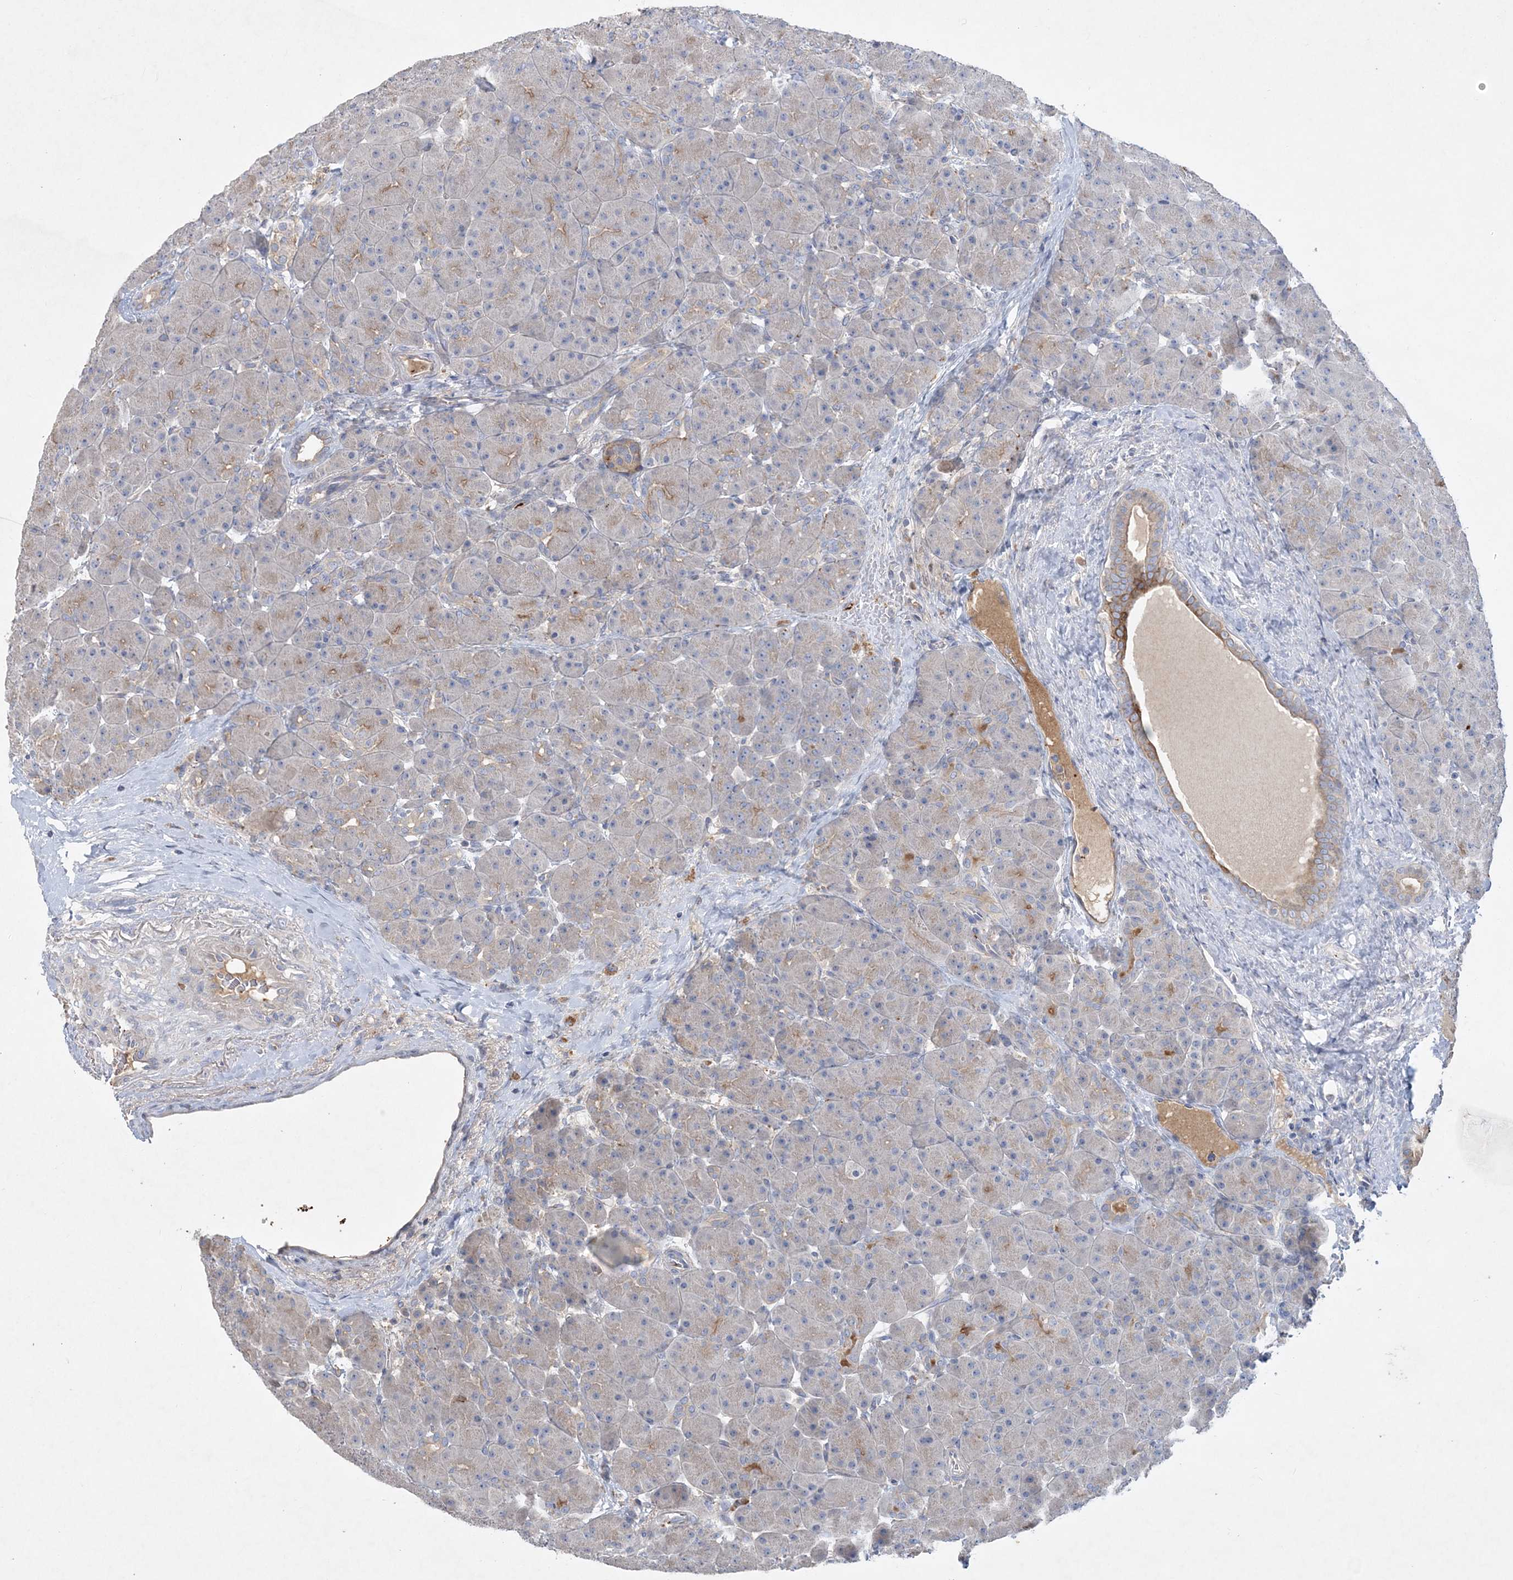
{"staining": {"intensity": "moderate", "quantity": "<25%", "location": "cytoplasmic/membranous"}, "tissue": "pancreas", "cell_type": "Exocrine glandular cells", "image_type": "normal", "snomed": [{"axis": "morphology", "description": "Normal tissue, NOS"}, {"axis": "topography", "description": "Pancreas"}], "caption": "Protein staining exhibits moderate cytoplasmic/membranous staining in approximately <25% of exocrine glandular cells in normal pancreas. (Stains: DAB in brown, nuclei in blue, Microscopy: brightfield microscopy at high magnification).", "gene": "ADCK2", "patient": {"sex": "male", "age": 66}}